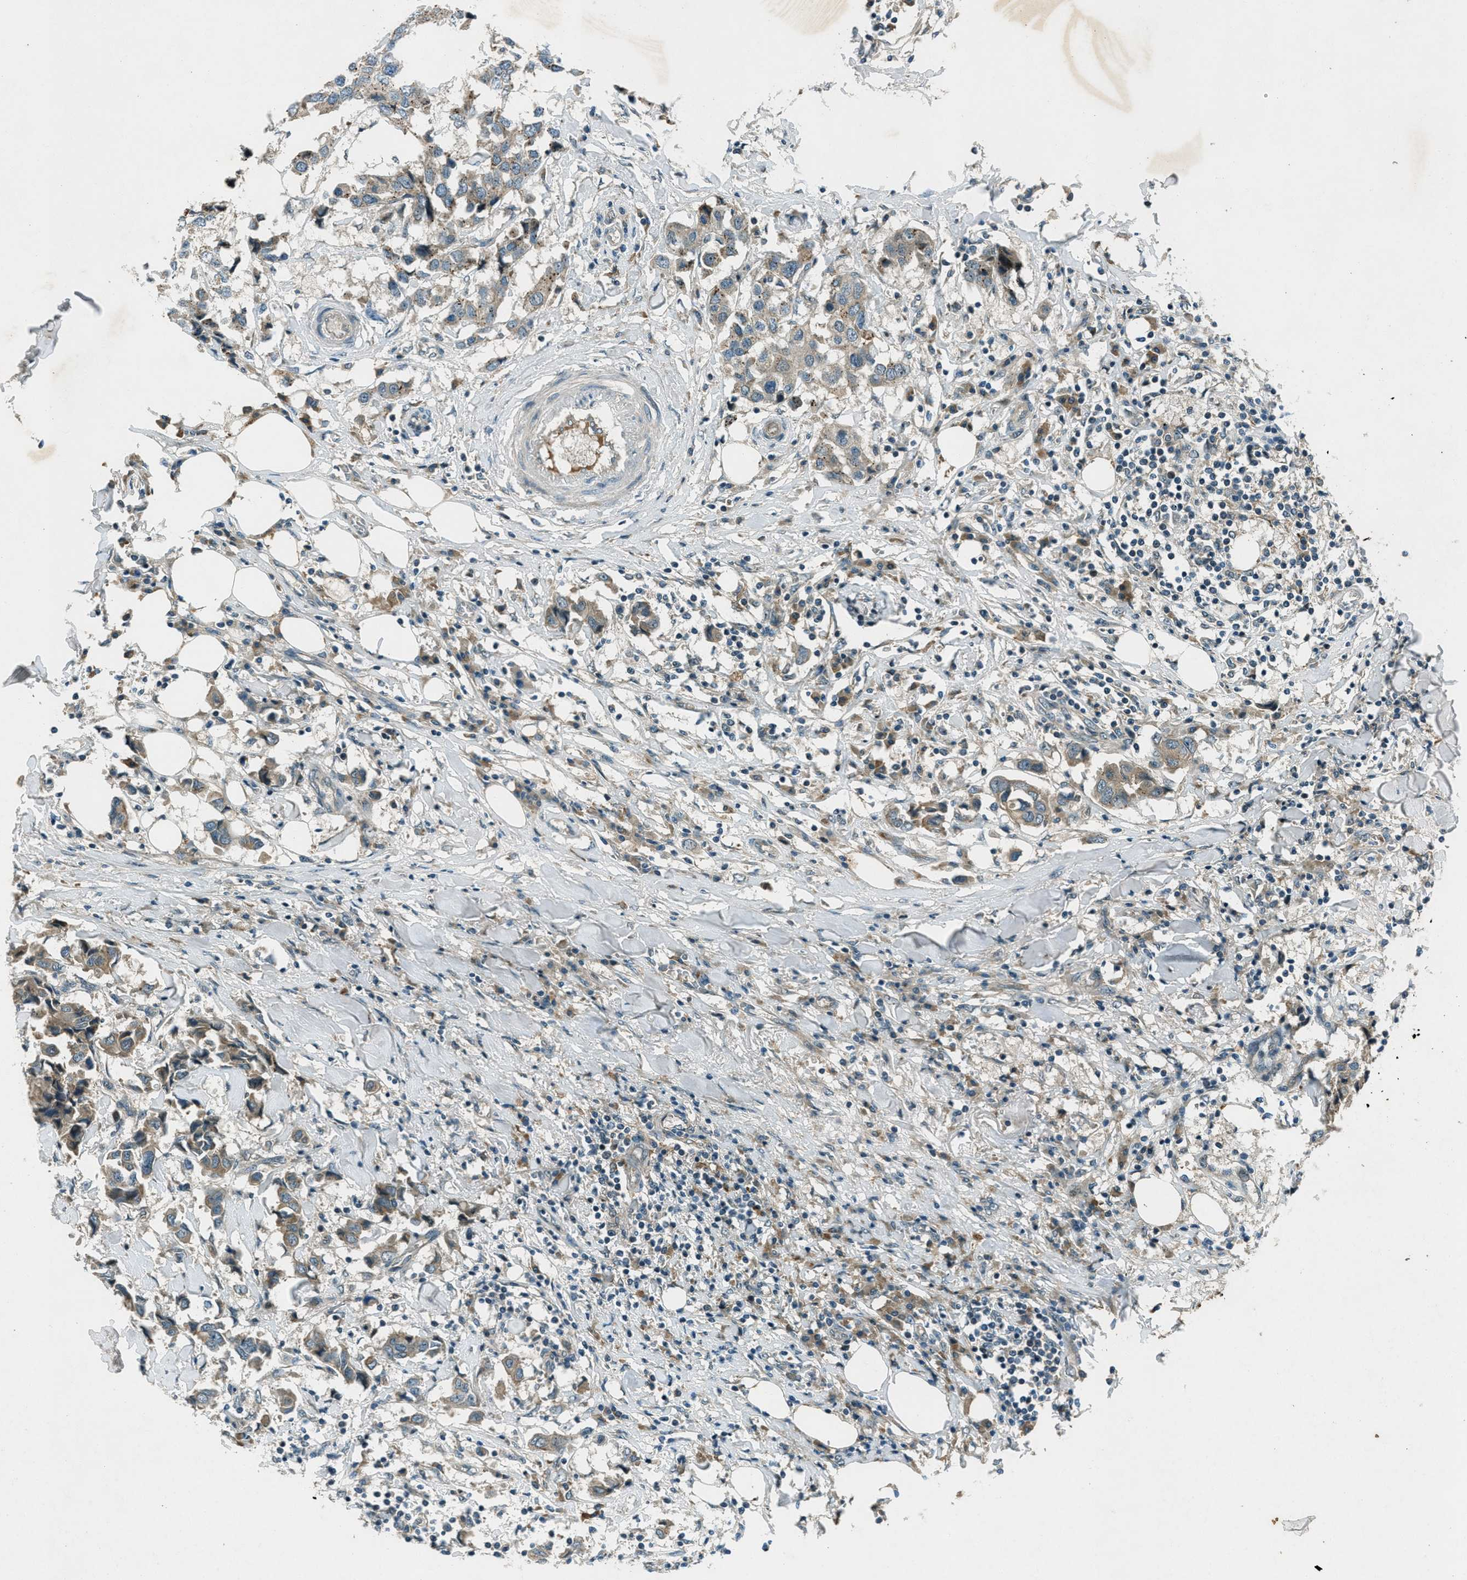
{"staining": {"intensity": "weak", "quantity": ">75%", "location": "cytoplasmic/membranous"}, "tissue": "breast cancer", "cell_type": "Tumor cells", "image_type": "cancer", "snomed": [{"axis": "morphology", "description": "Duct carcinoma"}, {"axis": "topography", "description": "Breast"}], "caption": "About >75% of tumor cells in breast infiltrating ductal carcinoma display weak cytoplasmic/membranous protein positivity as visualized by brown immunohistochemical staining.", "gene": "STK11", "patient": {"sex": "female", "age": 80}}